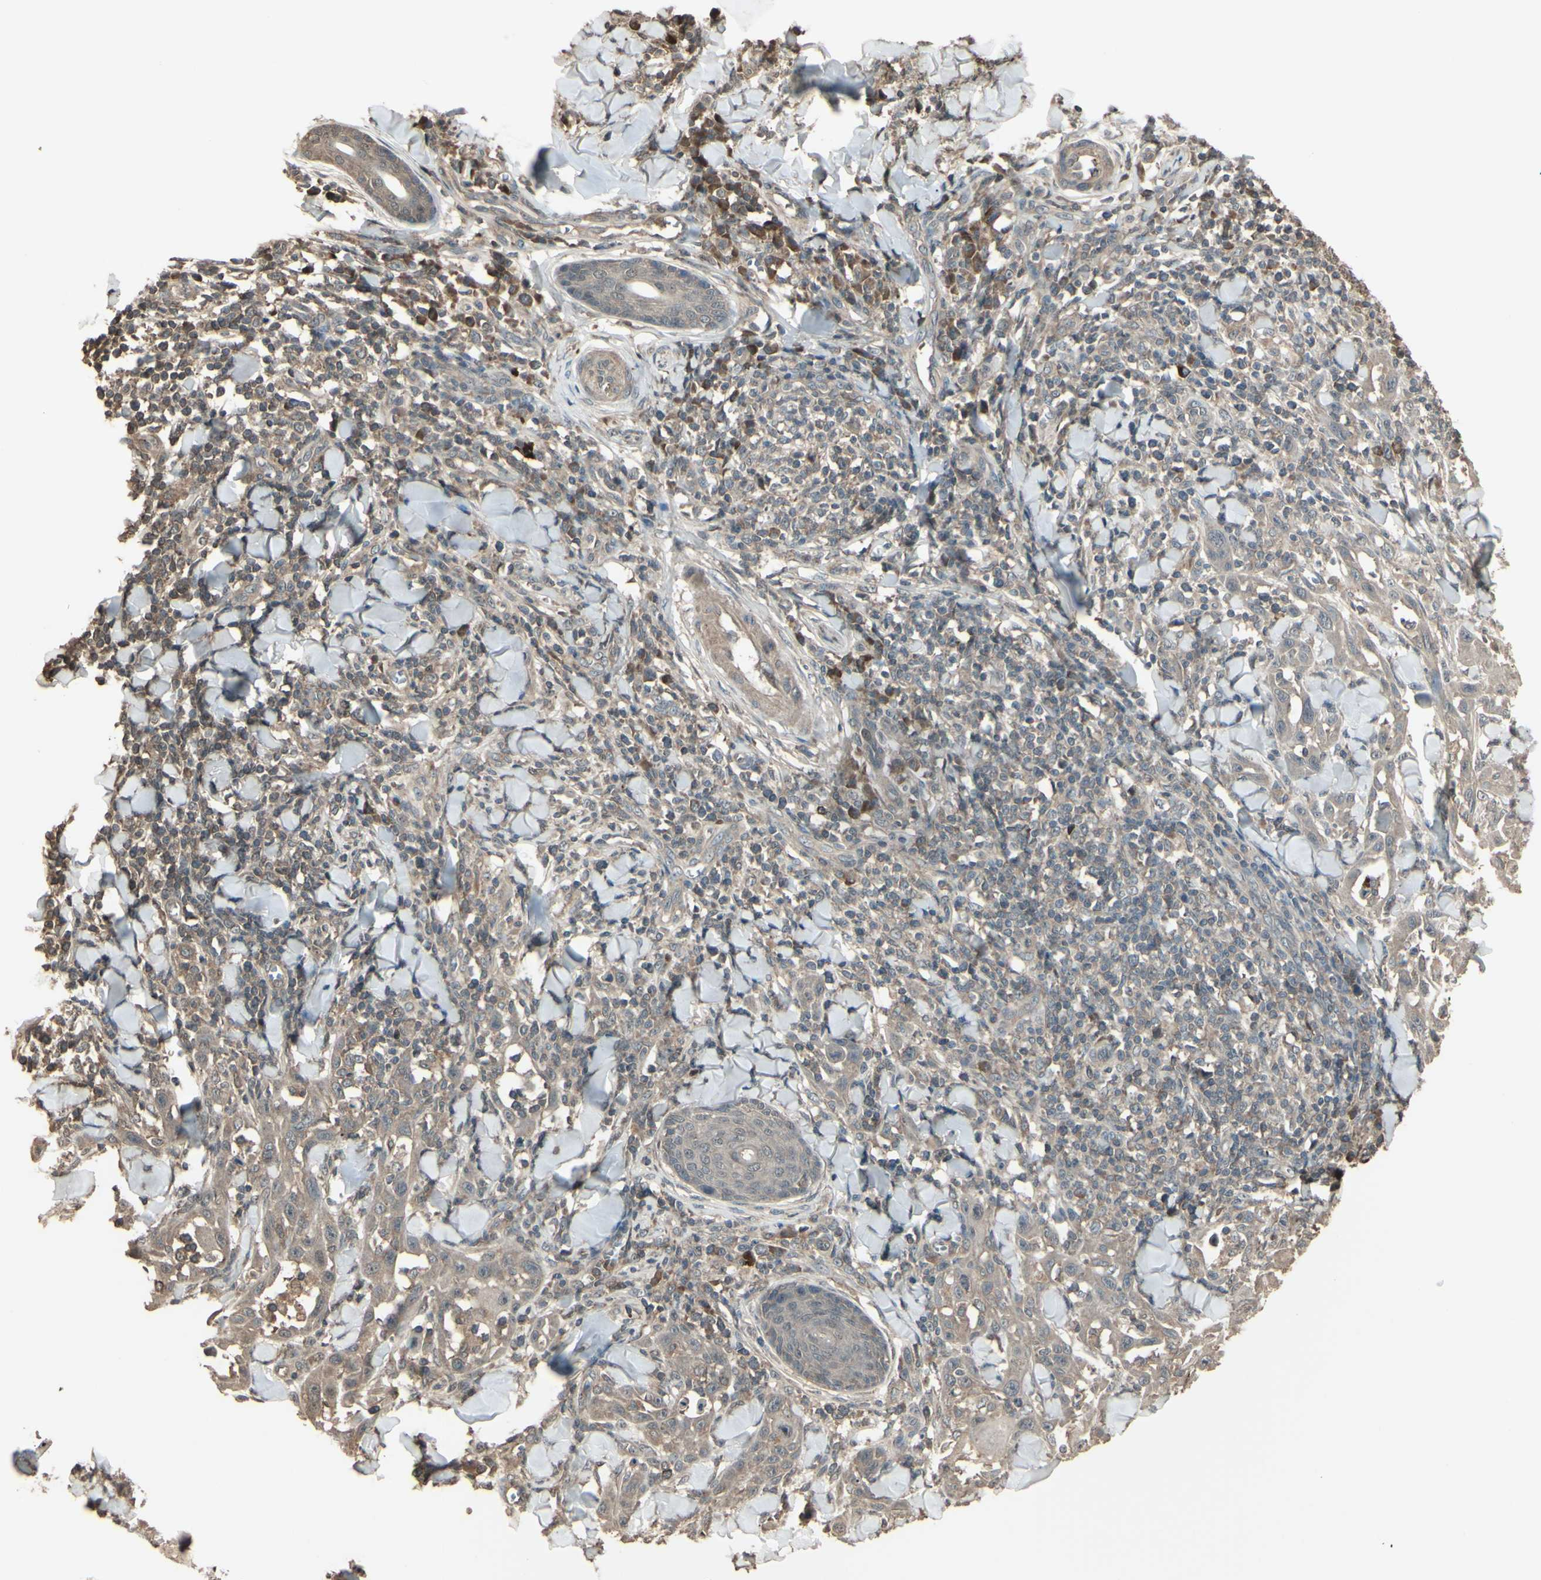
{"staining": {"intensity": "weak", "quantity": ">75%", "location": "cytoplasmic/membranous"}, "tissue": "skin cancer", "cell_type": "Tumor cells", "image_type": "cancer", "snomed": [{"axis": "morphology", "description": "Squamous cell carcinoma, NOS"}, {"axis": "topography", "description": "Skin"}], "caption": "Protein analysis of skin cancer tissue demonstrates weak cytoplasmic/membranous expression in about >75% of tumor cells. (DAB = brown stain, brightfield microscopy at high magnification).", "gene": "GNAS", "patient": {"sex": "male", "age": 24}}